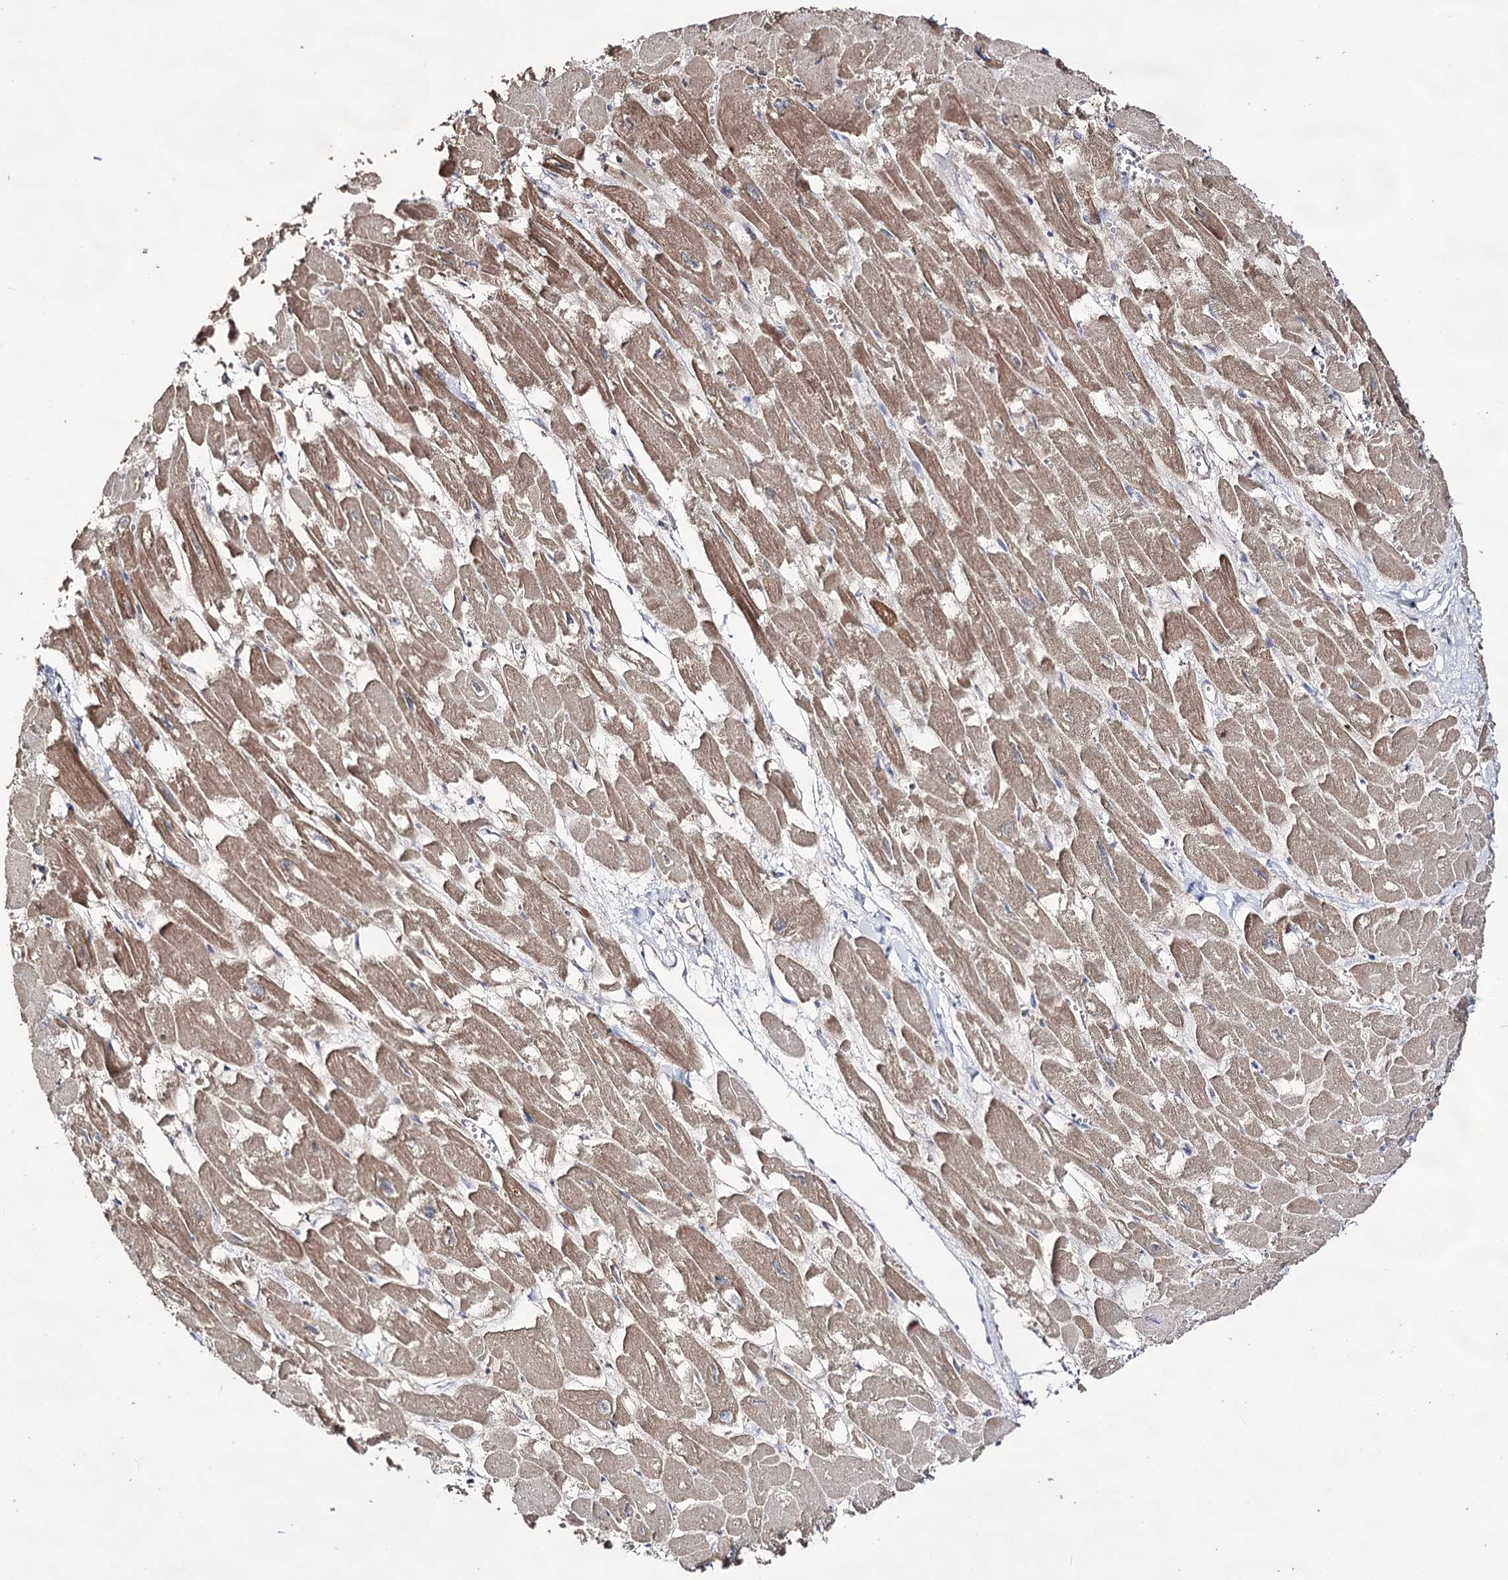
{"staining": {"intensity": "moderate", "quantity": ">75%", "location": "cytoplasmic/membranous"}, "tissue": "heart muscle", "cell_type": "Cardiomyocytes", "image_type": "normal", "snomed": [{"axis": "morphology", "description": "Normal tissue, NOS"}, {"axis": "topography", "description": "Heart"}], "caption": "Brown immunohistochemical staining in unremarkable human heart muscle shows moderate cytoplasmic/membranous staining in about >75% of cardiomyocytes. (brown staining indicates protein expression, while blue staining denotes nuclei).", "gene": "ACTR6", "patient": {"sex": "male", "age": 54}}